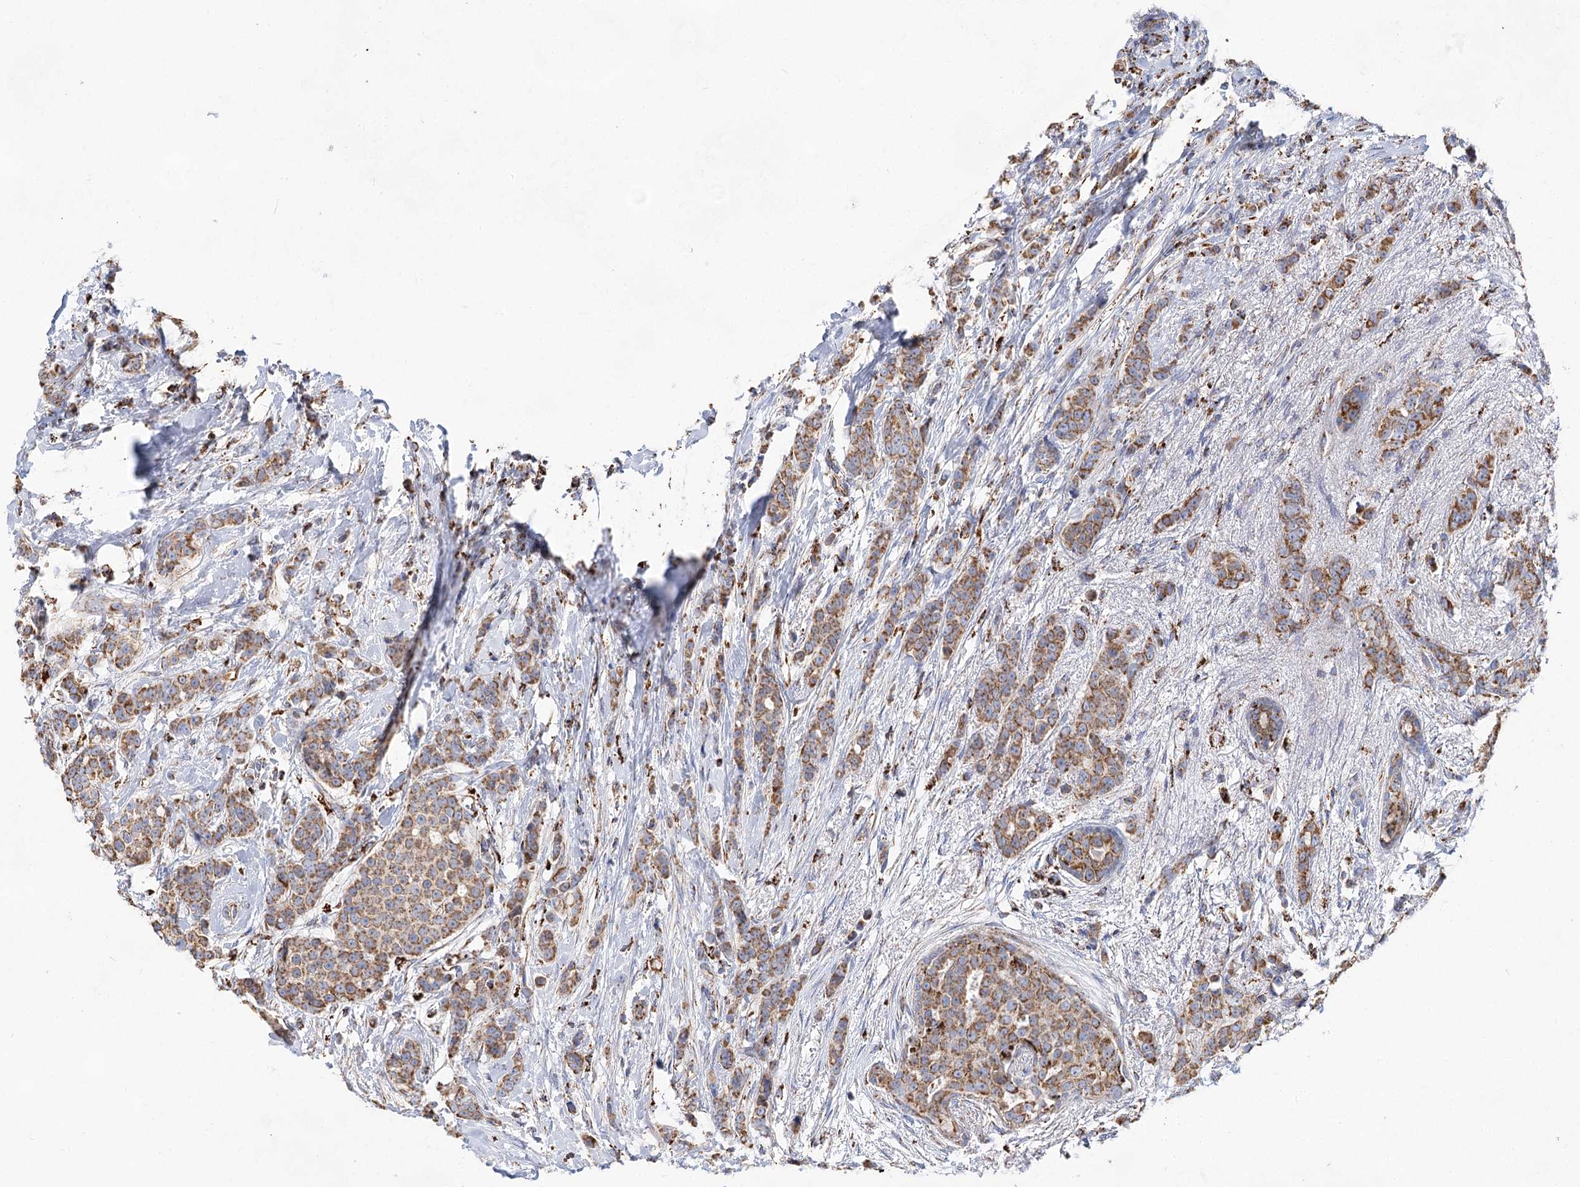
{"staining": {"intensity": "moderate", "quantity": ">75%", "location": "cytoplasmic/membranous"}, "tissue": "breast cancer", "cell_type": "Tumor cells", "image_type": "cancer", "snomed": [{"axis": "morphology", "description": "Lobular carcinoma"}, {"axis": "topography", "description": "Breast"}], "caption": "This image shows IHC staining of breast cancer, with medium moderate cytoplasmic/membranous staining in about >75% of tumor cells.", "gene": "NADK2", "patient": {"sex": "female", "age": 51}}